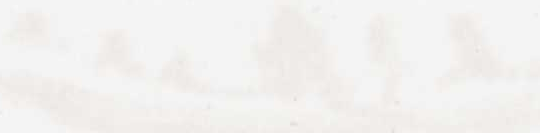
{"staining": {"intensity": "moderate", "quantity": "25%-75%", "location": "cytoplasmic/membranous"}, "tissue": "colorectal cancer", "cell_type": "Tumor cells", "image_type": "cancer", "snomed": [{"axis": "morphology", "description": "Adenocarcinoma, NOS"}, {"axis": "topography", "description": "Rectum"}], "caption": "Human colorectal cancer stained with a brown dye reveals moderate cytoplasmic/membranous positive staining in about 25%-75% of tumor cells.", "gene": "ACOX1", "patient": {"sex": "male", "age": 59}}